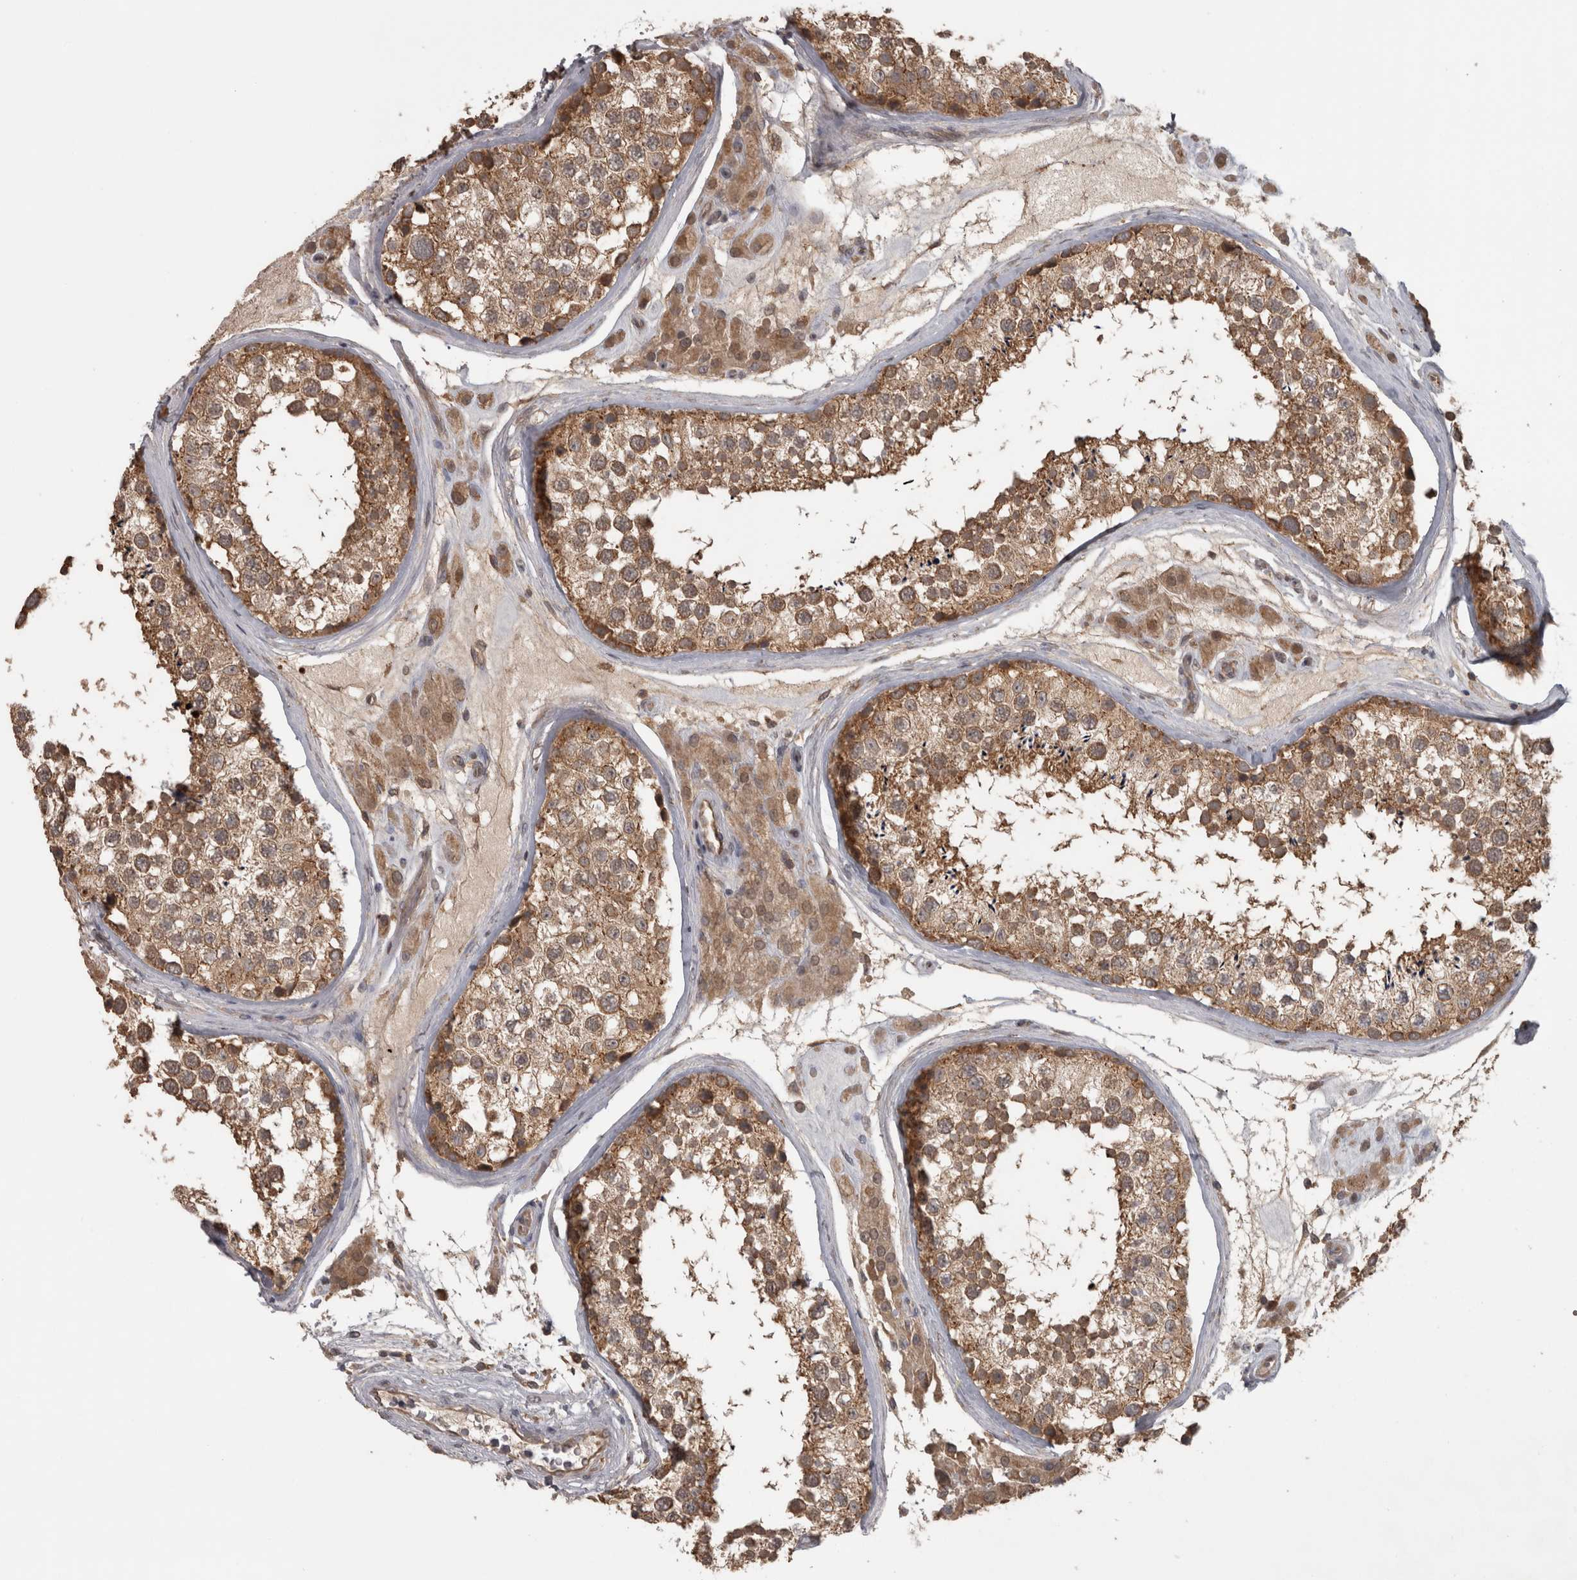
{"staining": {"intensity": "moderate", "quantity": ">75%", "location": "cytoplasmic/membranous"}, "tissue": "testis", "cell_type": "Cells in seminiferous ducts", "image_type": "normal", "snomed": [{"axis": "morphology", "description": "Normal tissue, NOS"}, {"axis": "topography", "description": "Testis"}], "caption": "Moderate cytoplasmic/membranous expression for a protein is appreciated in about >75% of cells in seminiferous ducts of normal testis using IHC.", "gene": "MICU3", "patient": {"sex": "male", "age": 46}}